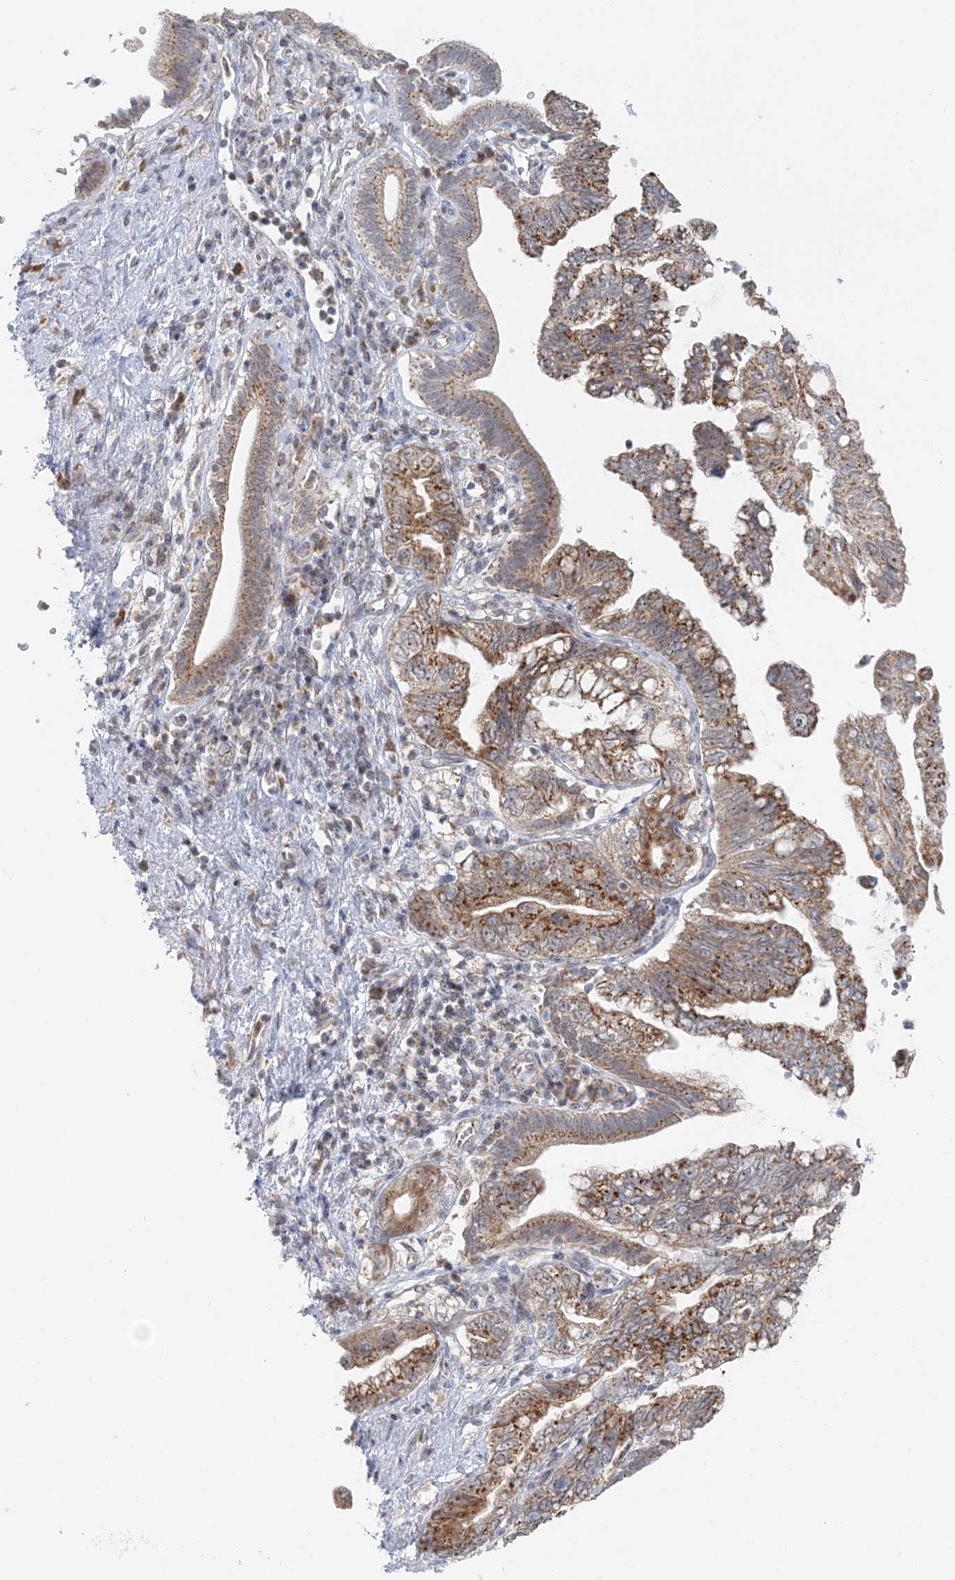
{"staining": {"intensity": "moderate", "quantity": ">75%", "location": "cytoplasmic/membranous"}, "tissue": "pancreatic cancer", "cell_type": "Tumor cells", "image_type": "cancer", "snomed": [{"axis": "morphology", "description": "Adenocarcinoma, NOS"}, {"axis": "topography", "description": "Pancreas"}], "caption": "A brown stain labels moderate cytoplasmic/membranous staining of a protein in human pancreatic adenocarcinoma tumor cells. (DAB (3,3'-diaminobenzidine) IHC, brown staining for protein, blue staining for nuclei).", "gene": "RNF150", "patient": {"sex": "female", "age": 73}}